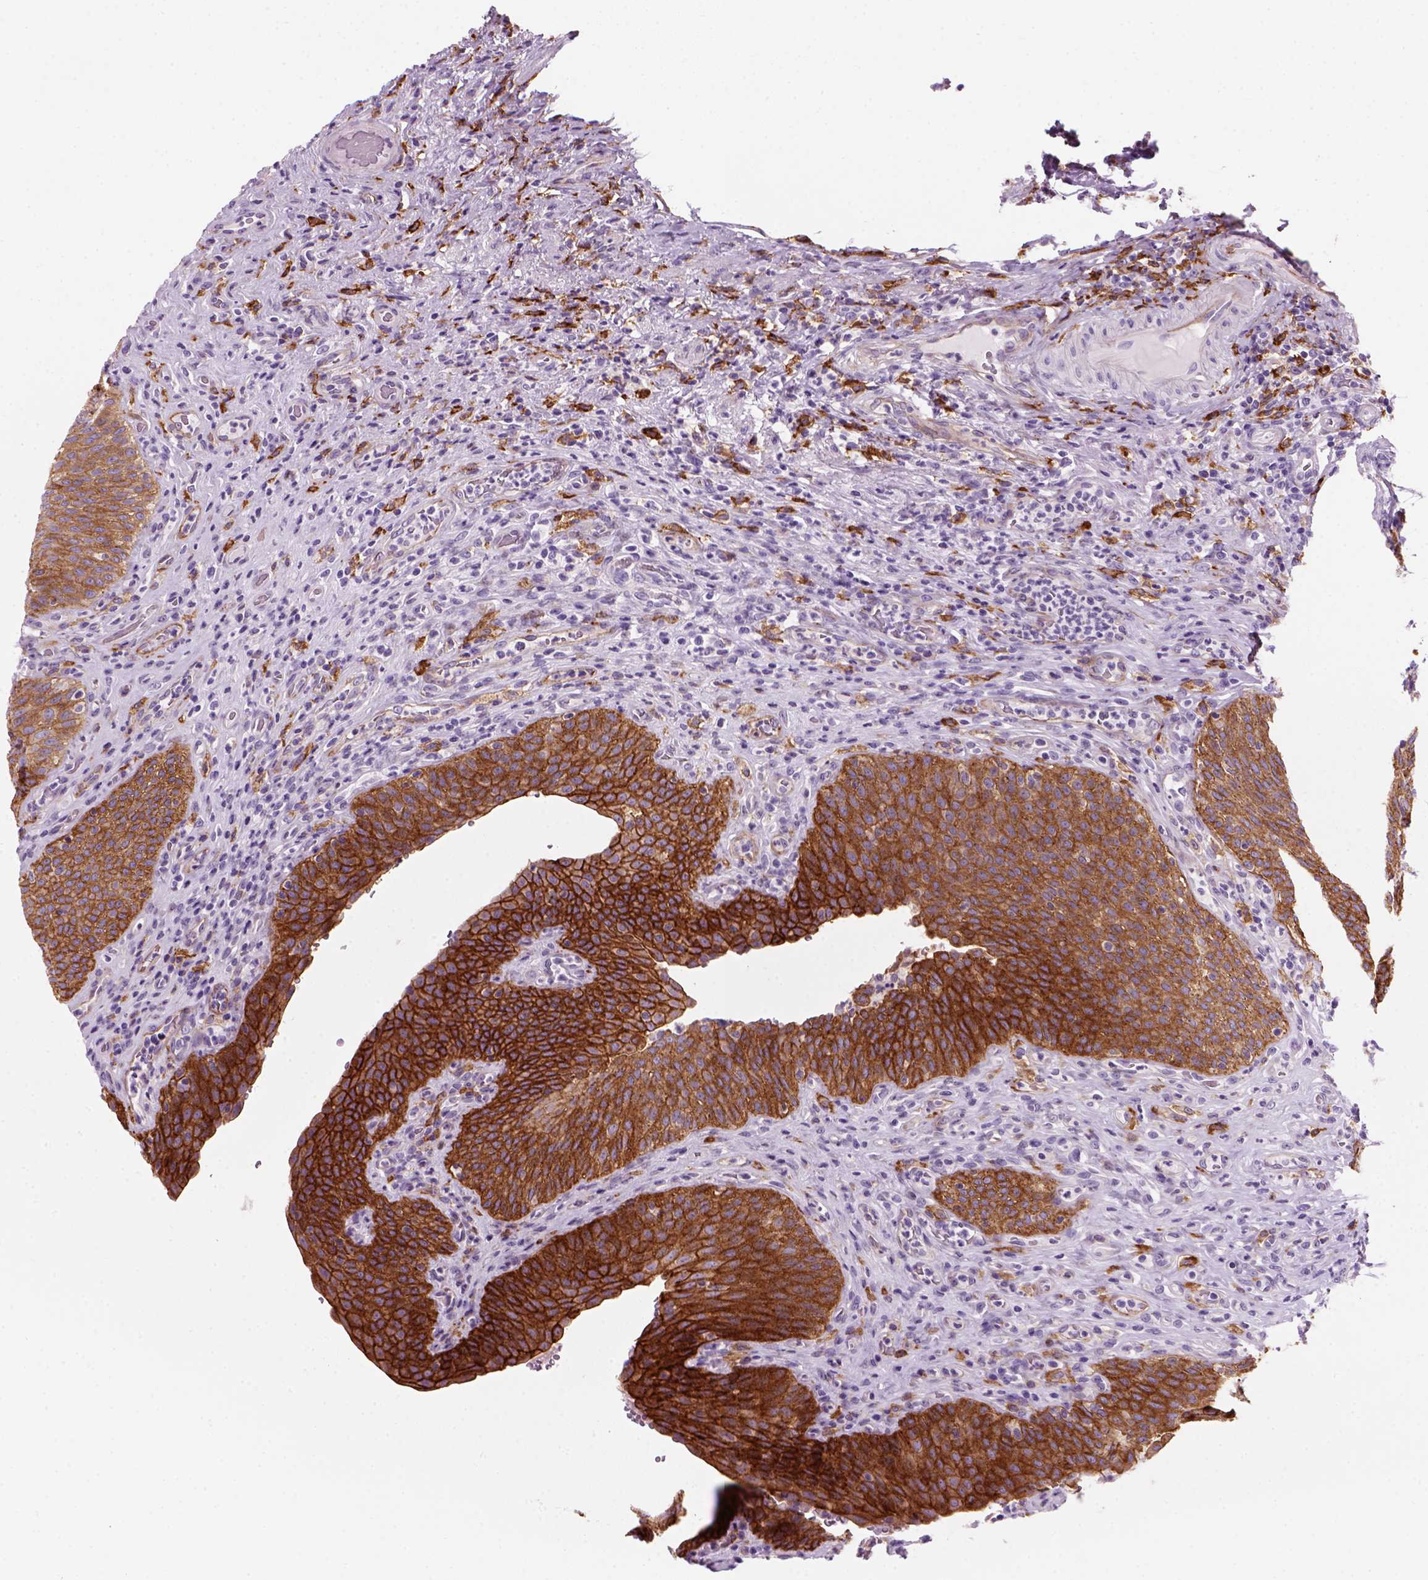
{"staining": {"intensity": "strong", "quantity": ">75%", "location": "cytoplasmic/membranous"}, "tissue": "urinary bladder", "cell_type": "Urothelial cells", "image_type": "normal", "snomed": [{"axis": "morphology", "description": "Normal tissue, NOS"}, {"axis": "topography", "description": "Urinary bladder"}, {"axis": "topography", "description": "Peripheral nerve tissue"}], "caption": "Immunohistochemical staining of benign human urinary bladder exhibits strong cytoplasmic/membranous protein staining in approximately >75% of urothelial cells.", "gene": "MARCKS", "patient": {"sex": "male", "age": 66}}